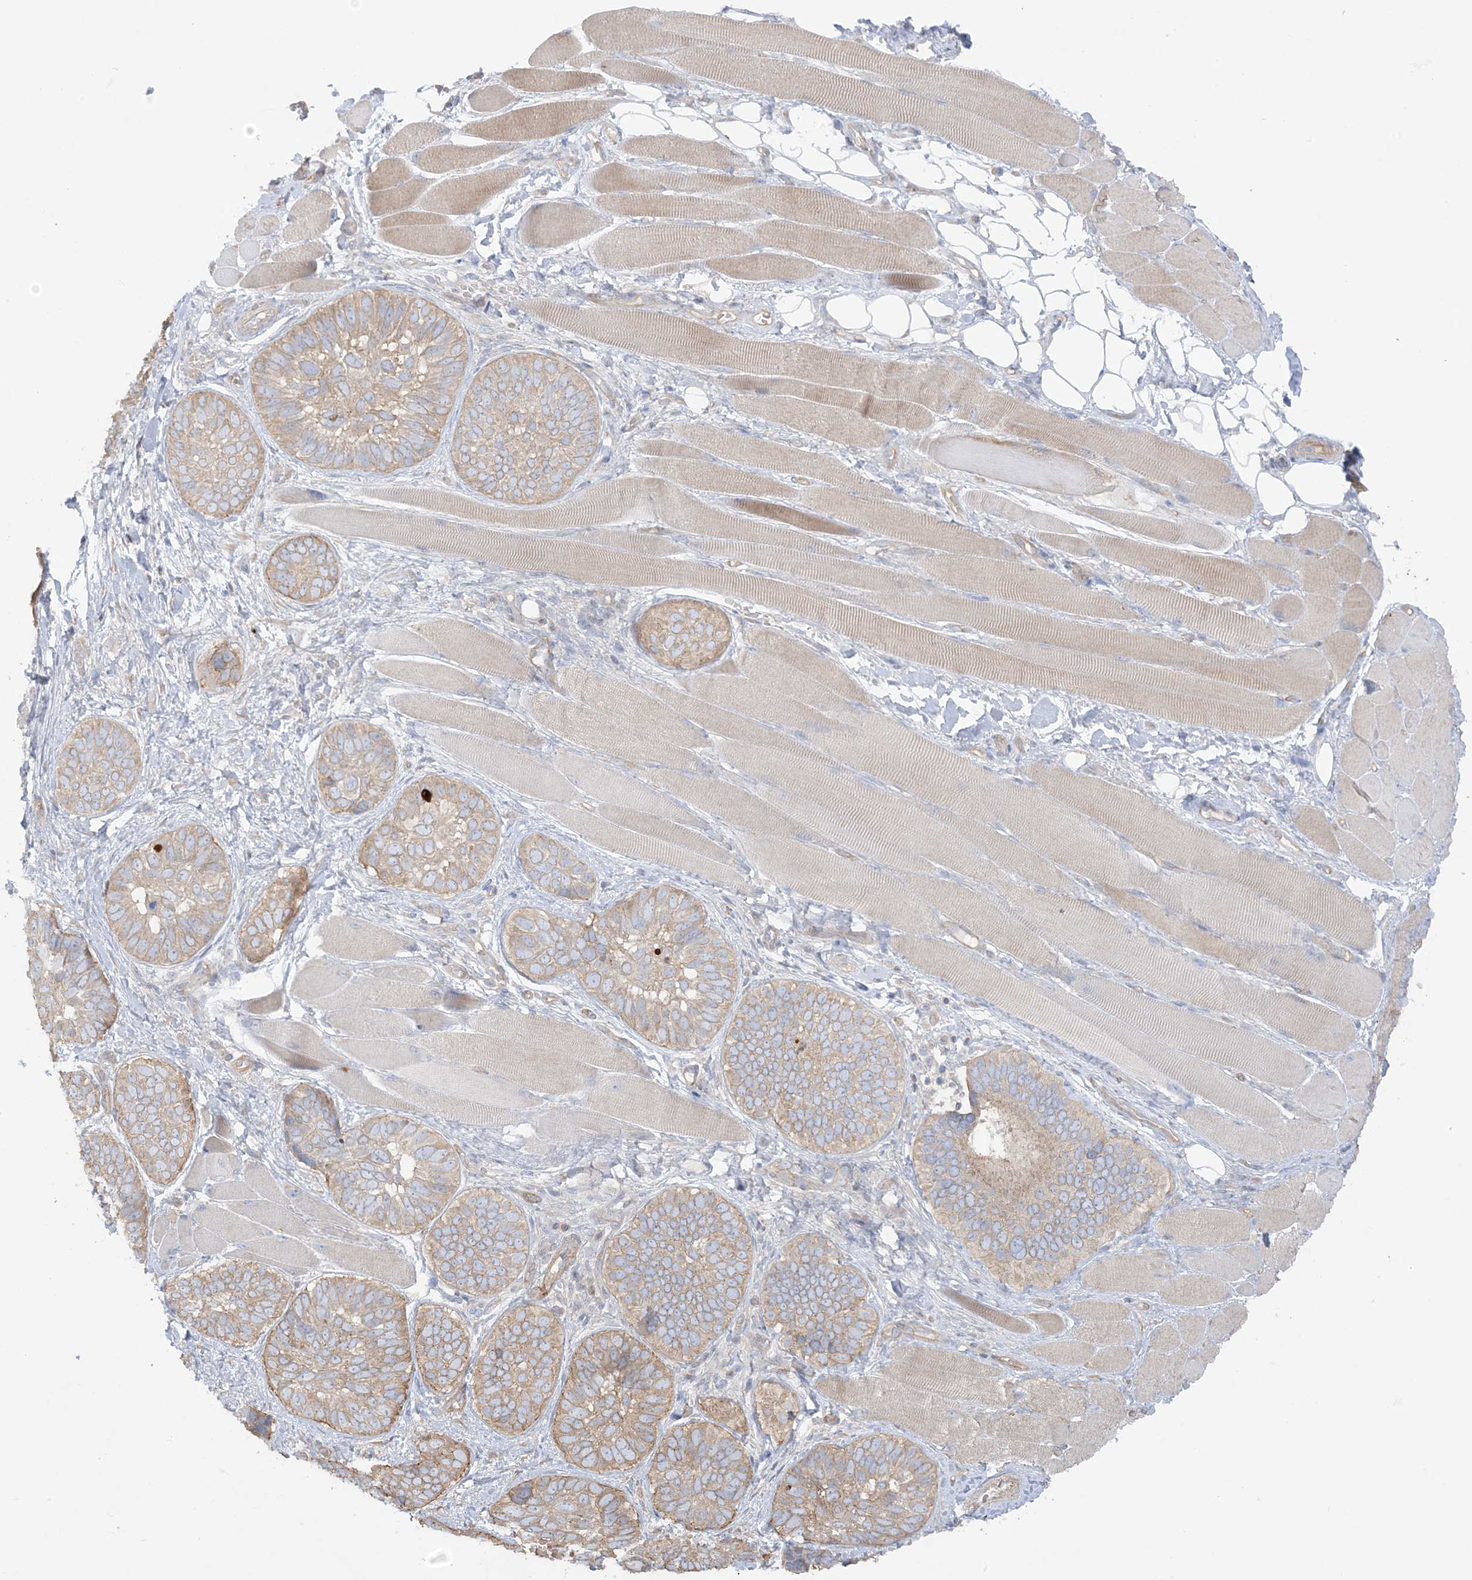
{"staining": {"intensity": "weak", "quantity": "25%-75%", "location": "cytoplasmic/membranous"}, "tissue": "skin cancer", "cell_type": "Tumor cells", "image_type": "cancer", "snomed": [{"axis": "morphology", "description": "Basal cell carcinoma"}, {"axis": "topography", "description": "Skin"}], "caption": "High-magnification brightfield microscopy of skin cancer stained with DAB (brown) and counterstained with hematoxylin (blue). tumor cells exhibit weak cytoplasmic/membranous expression is seen in approximately25%-75% of cells.", "gene": "ICMT", "patient": {"sex": "male", "age": 62}}